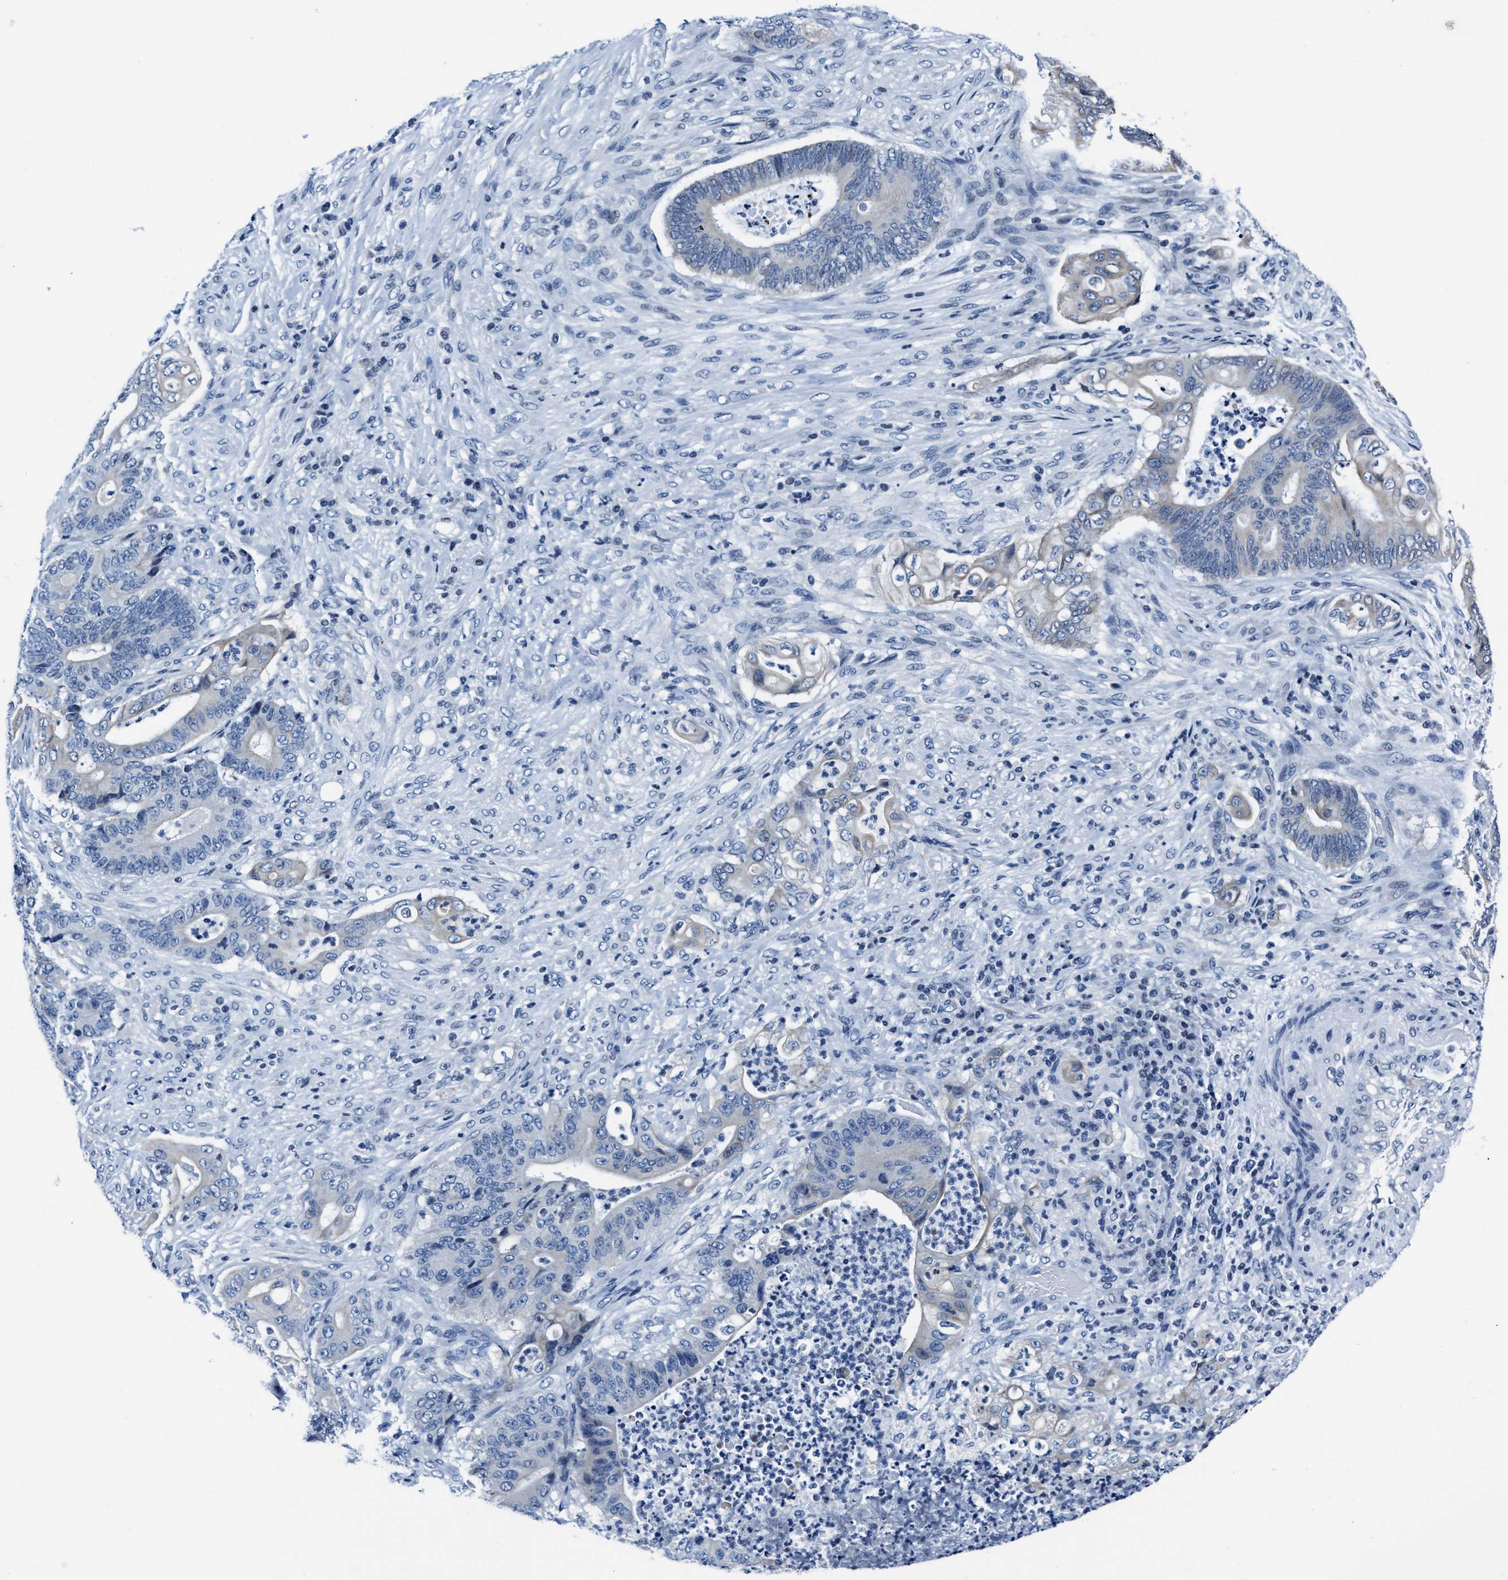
{"staining": {"intensity": "negative", "quantity": "none", "location": "none"}, "tissue": "stomach cancer", "cell_type": "Tumor cells", "image_type": "cancer", "snomed": [{"axis": "morphology", "description": "Adenocarcinoma, NOS"}, {"axis": "topography", "description": "Stomach"}], "caption": "This histopathology image is of stomach adenocarcinoma stained with immunohistochemistry to label a protein in brown with the nuclei are counter-stained blue. There is no staining in tumor cells.", "gene": "ASZ1", "patient": {"sex": "female", "age": 73}}